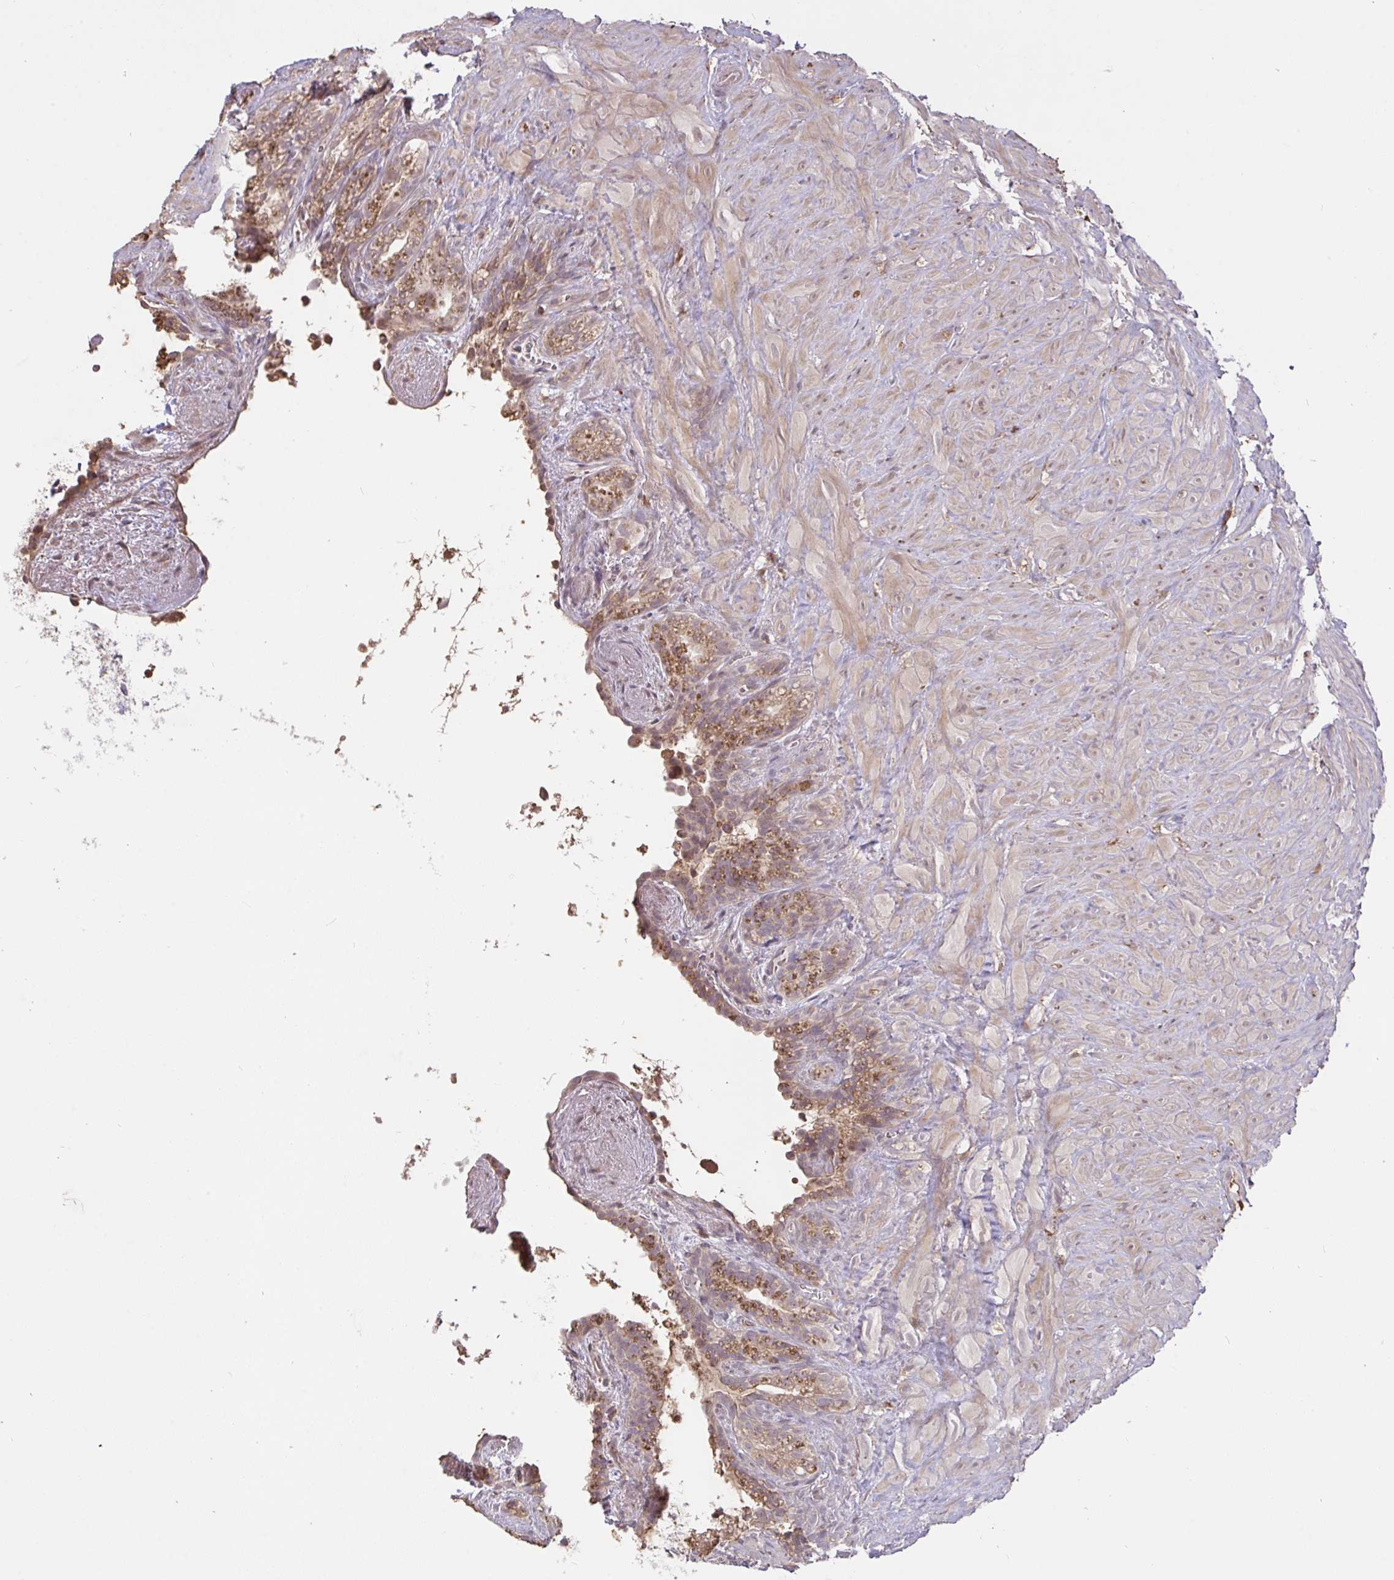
{"staining": {"intensity": "moderate", "quantity": "<25%", "location": "cytoplasmic/membranous"}, "tissue": "seminal vesicle", "cell_type": "Glandular cells", "image_type": "normal", "snomed": [{"axis": "morphology", "description": "Normal tissue, NOS"}, {"axis": "topography", "description": "Seminal veicle"}], "caption": "Benign seminal vesicle was stained to show a protein in brown. There is low levels of moderate cytoplasmic/membranous positivity in about <25% of glandular cells.", "gene": "FCER1A", "patient": {"sex": "male", "age": 76}}